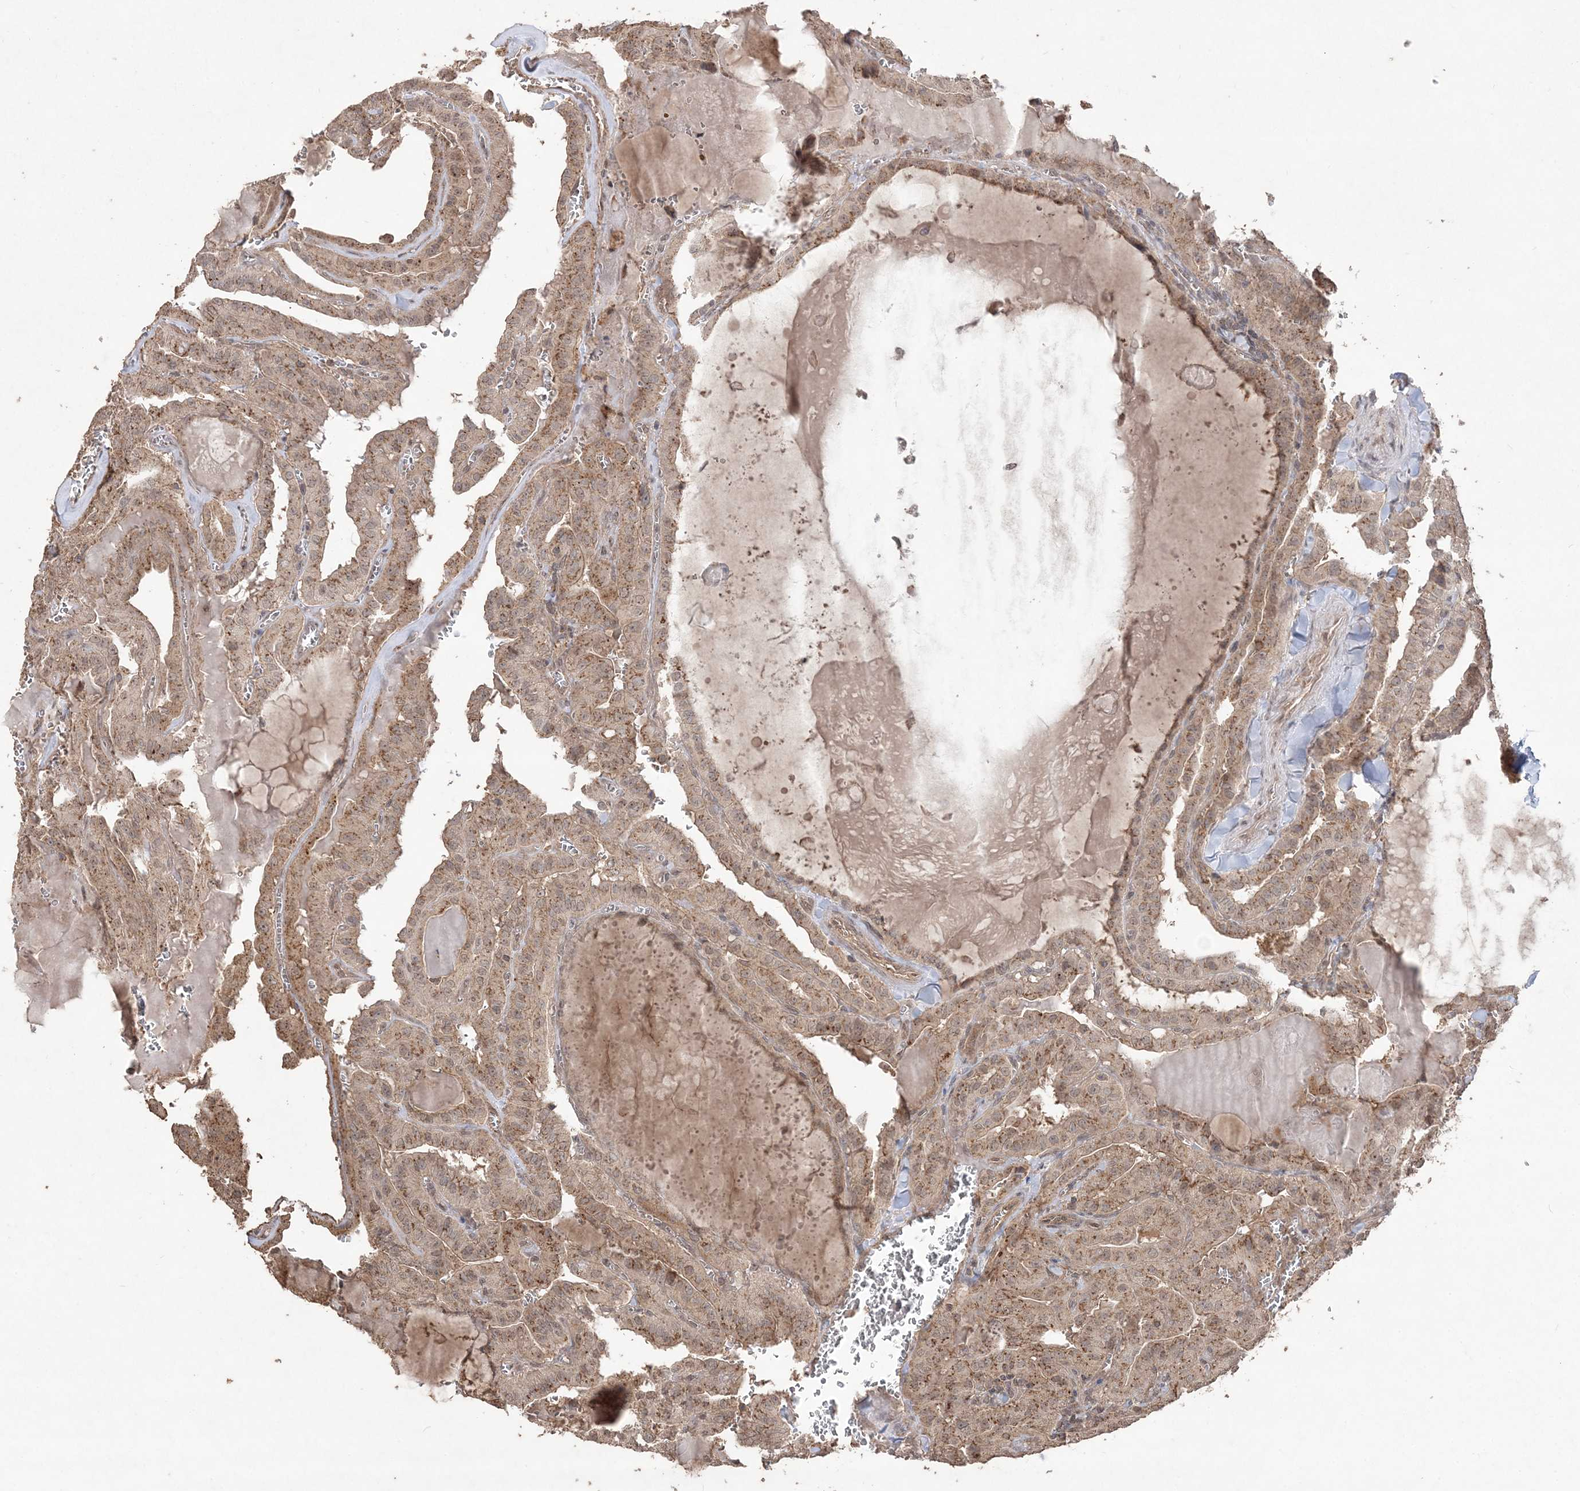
{"staining": {"intensity": "moderate", "quantity": ">75%", "location": "cytoplasmic/membranous"}, "tissue": "thyroid cancer", "cell_type": "Tumor cells", "image_type": "cancer", "snomed": [{"axis": "morphology", "description": "Papillary adenocarcinoma, NOS"}, {"axis": "topography", "description": "Thyroid gland"}], "caption": "Thyroid cancer stained for a protein (brown) shows moderate cytoplasmic/membranous positive expression in about >75% of tumor cells.", "gene": "EHHADH", "patient": {"sex": "male", "age": 52}}